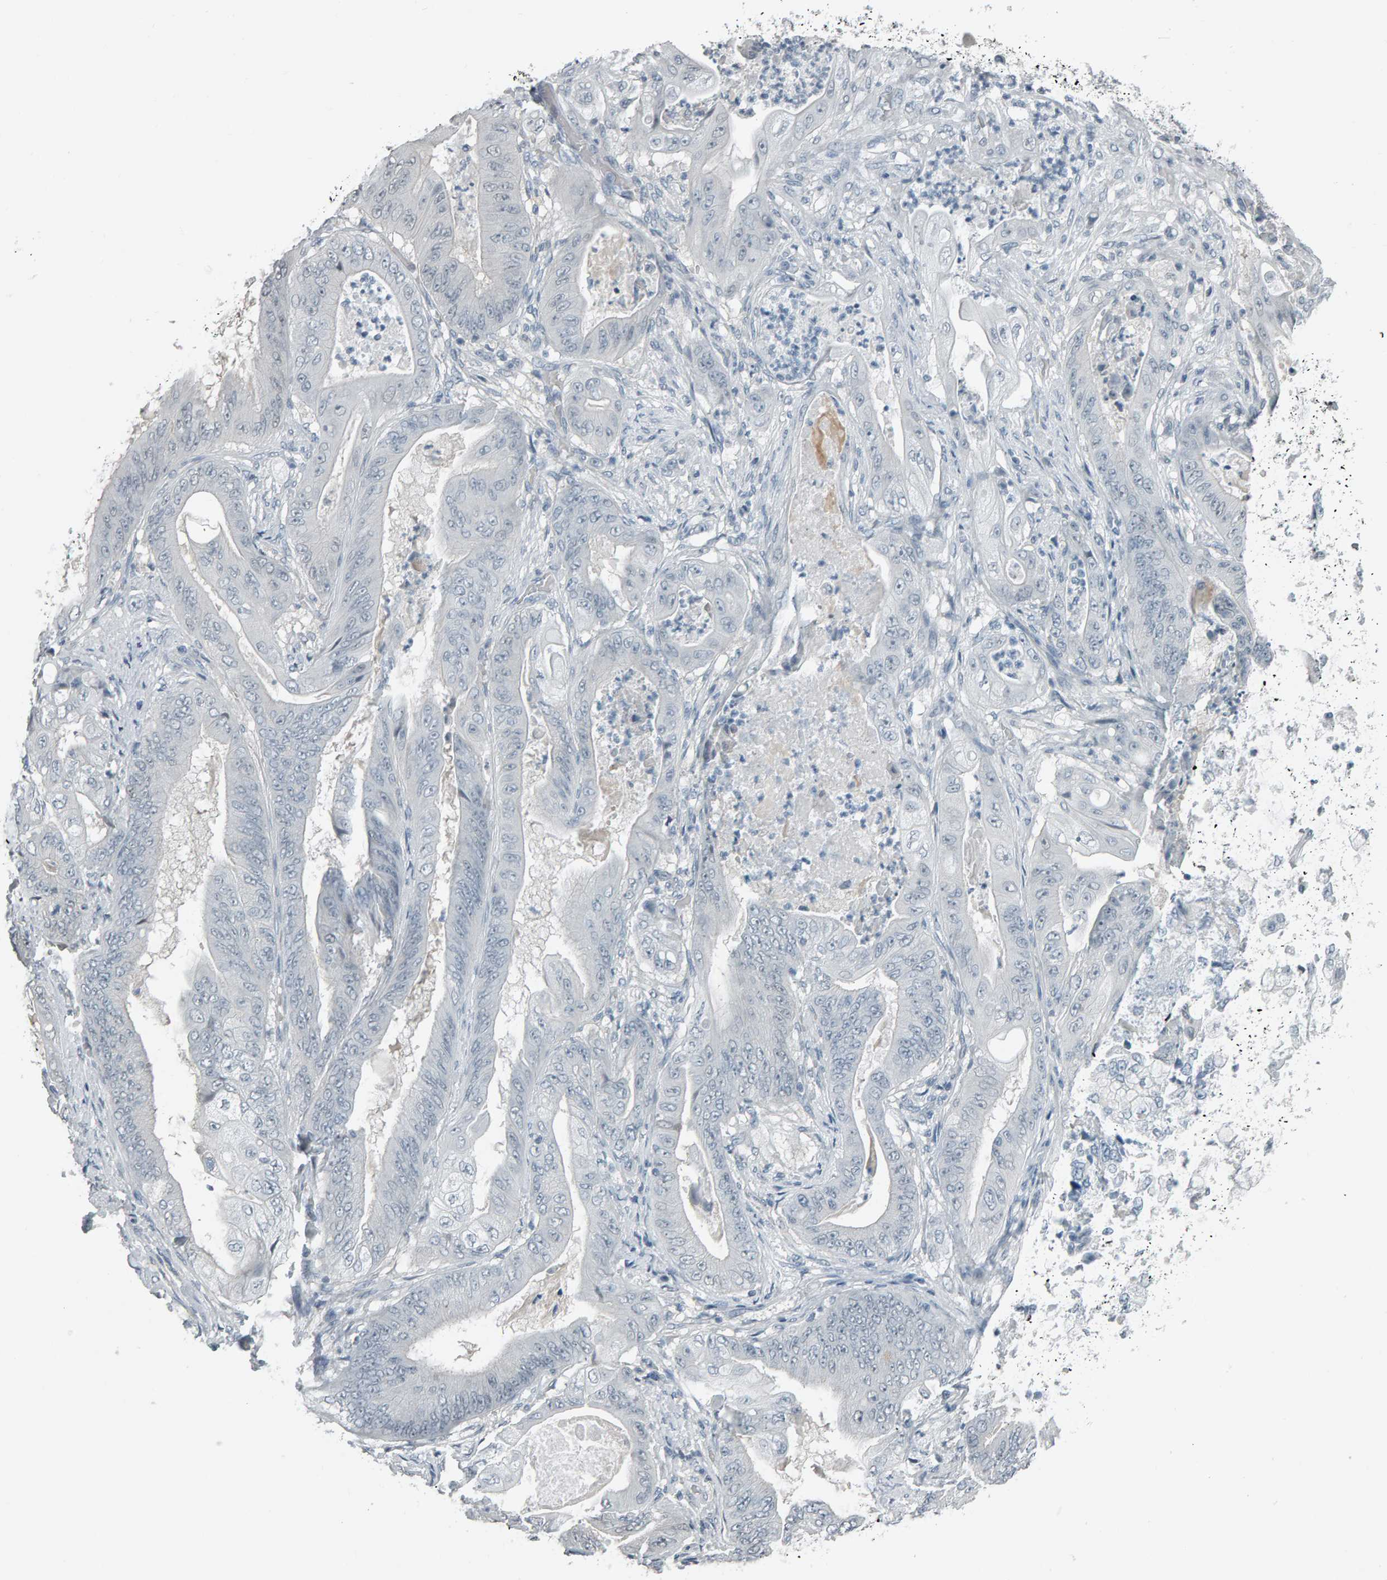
{"staining": {"intensity": "negative", "quantity": "none", "location": "none"}, "tissue": "stomach cancer", "cell_type": "Tumor cells", "image_type": "cancer", "snomed": [{"axis": "morphology", "description": "Normal tissue, NOS"}, {"axis": "morphology", "description": "Adenocarcinoma, NOS"}, {"axis": "topography", "description": "Stomach"}], "caption": "A high-resolution micrograph shows immunohistochemistry (IHC) staining of stomach cancer (adenocarcinoma), which reveals no significant positivity in tumor cells. (Brightfield microscopy of DAB (3,3'-diaminobenzidine) immunohistochemistry at high magnification).", "gene": "PYY", "patient": {"sex": "male", "age": 62}}